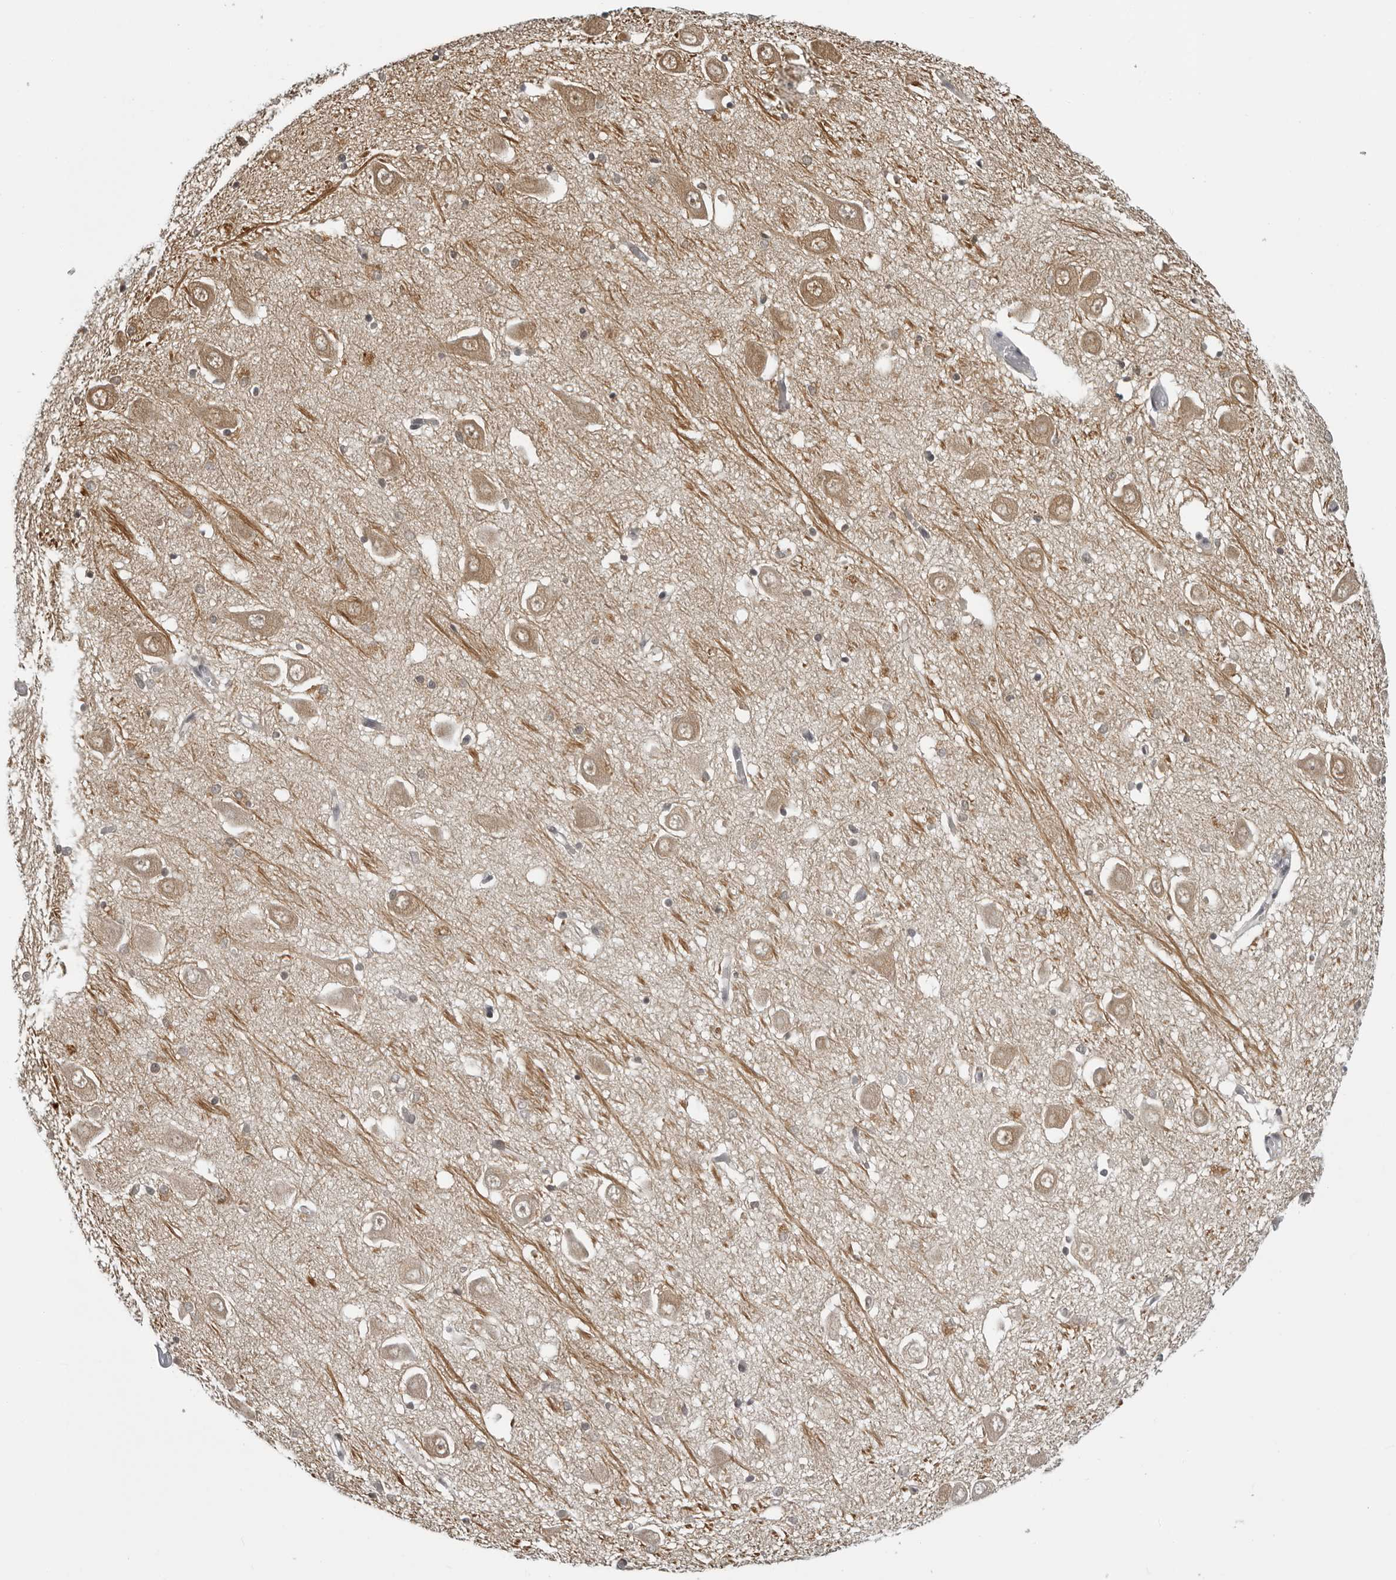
{"staining": {"intensity": "weak", "quantity": "<25%", "location": "nuclear"}, "tissue": "hippocampus", "cell_type": "Glial cells", "image_type": "normal", "snomed": [{"axis": "morphology", "description": "Normal tissue, NOS"}, {"axis": "topography", "description": "Hippocampus"}], "caption": "IHC of normal human hippocampus displays no expression in glial cells. (Brightfield microscopy of DAB immunohistochemistry (IHC) at high magnification).", "gene": "MAF", "patient": {"sex": "male", "age": 70}}